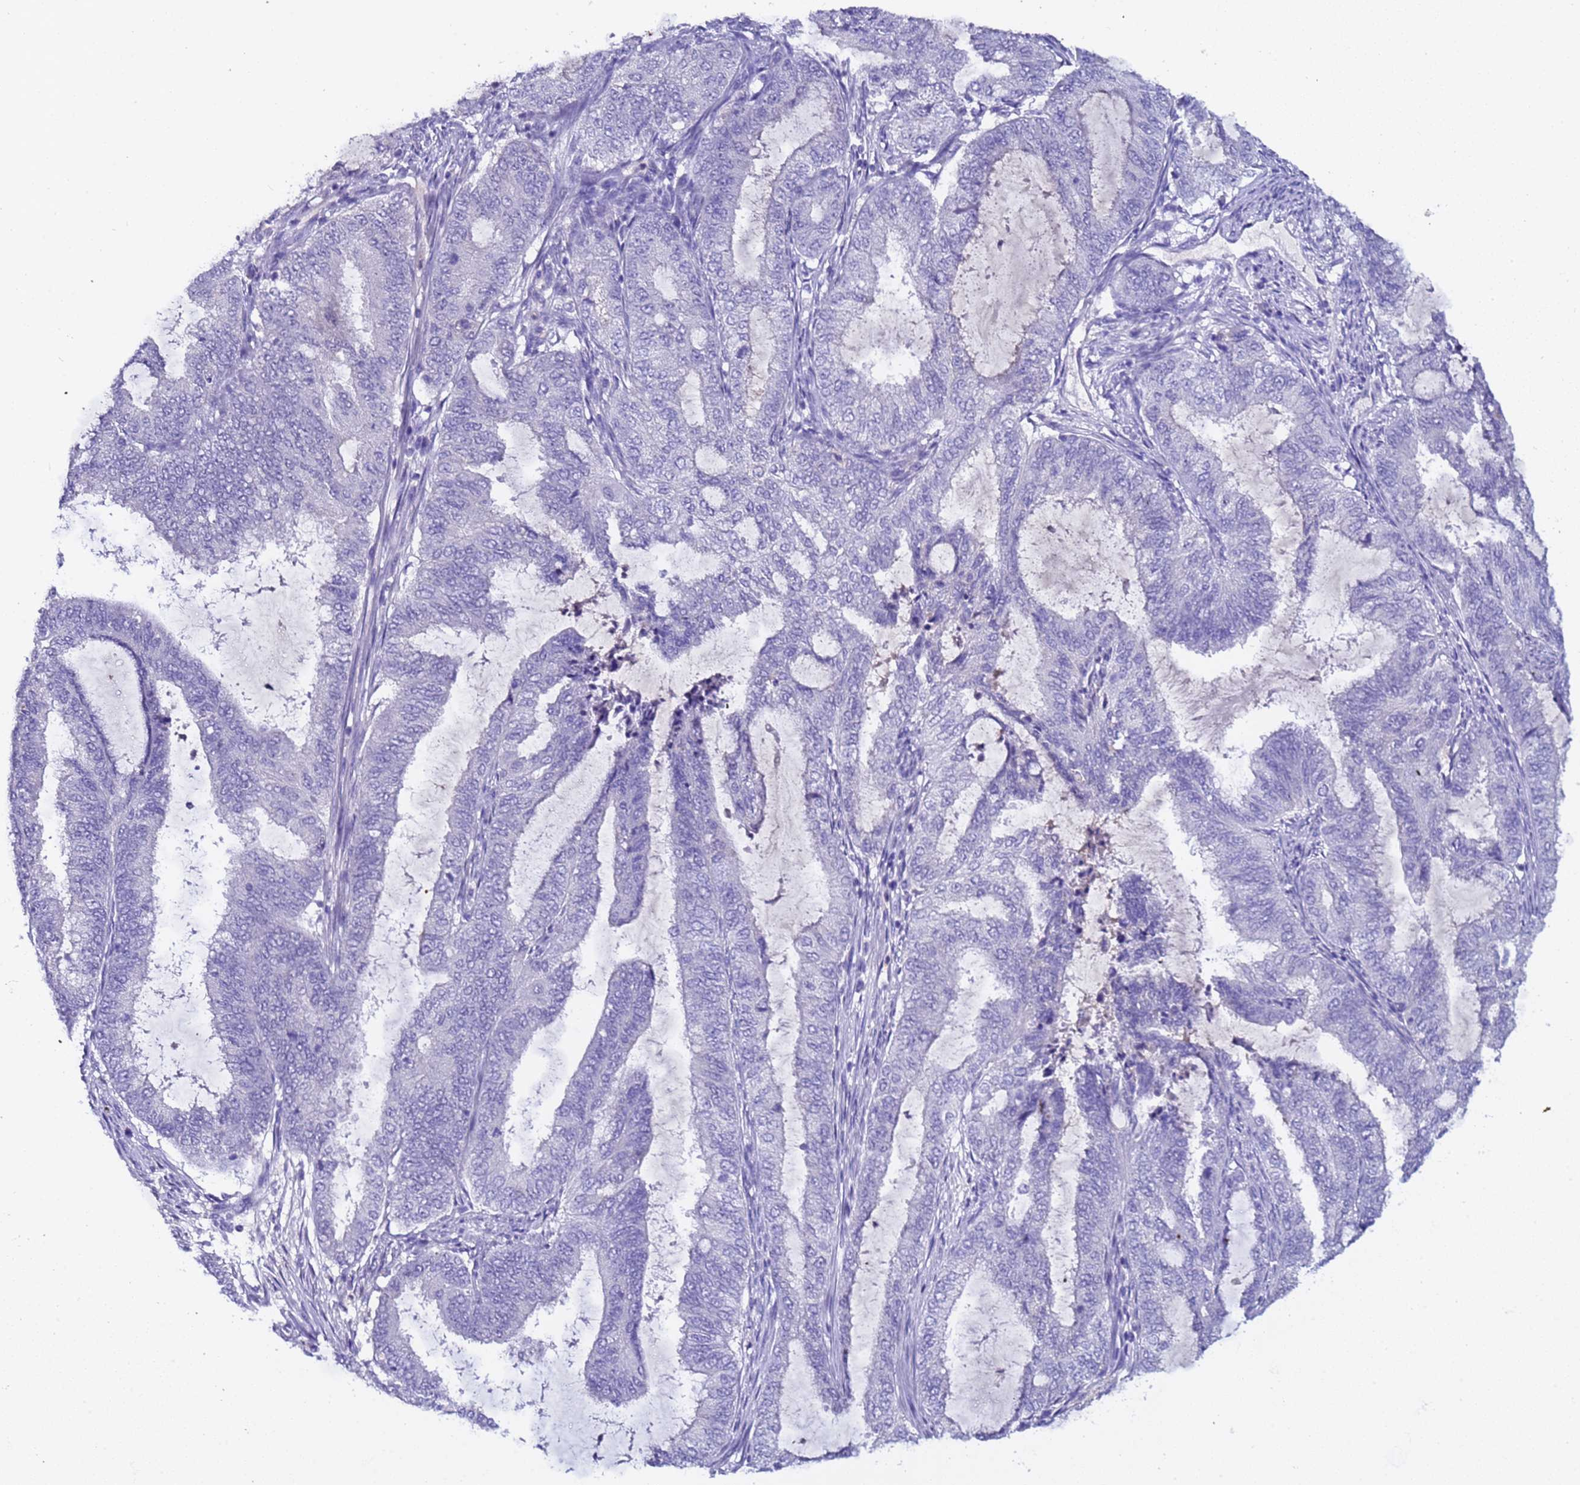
{"staining": {"intensity": "negative", "quantity": "none", "location": "none"}, "tissue": "endometrial cancer", "cell_type": "Tumor cells", "image_type": "cancer", "snomed": [{"axis": "morphology", "description": "Adenocarcinoma, NOS"}, {"axis": "topography", "description": "Endometrium"}], "caption": "Endometrial cancer stained for a protein using immunohistochemistry (IHC) reveals no expression tumor cells.", "gene": "ZNF248", "patient": {"sex": "female", "age": 51}}